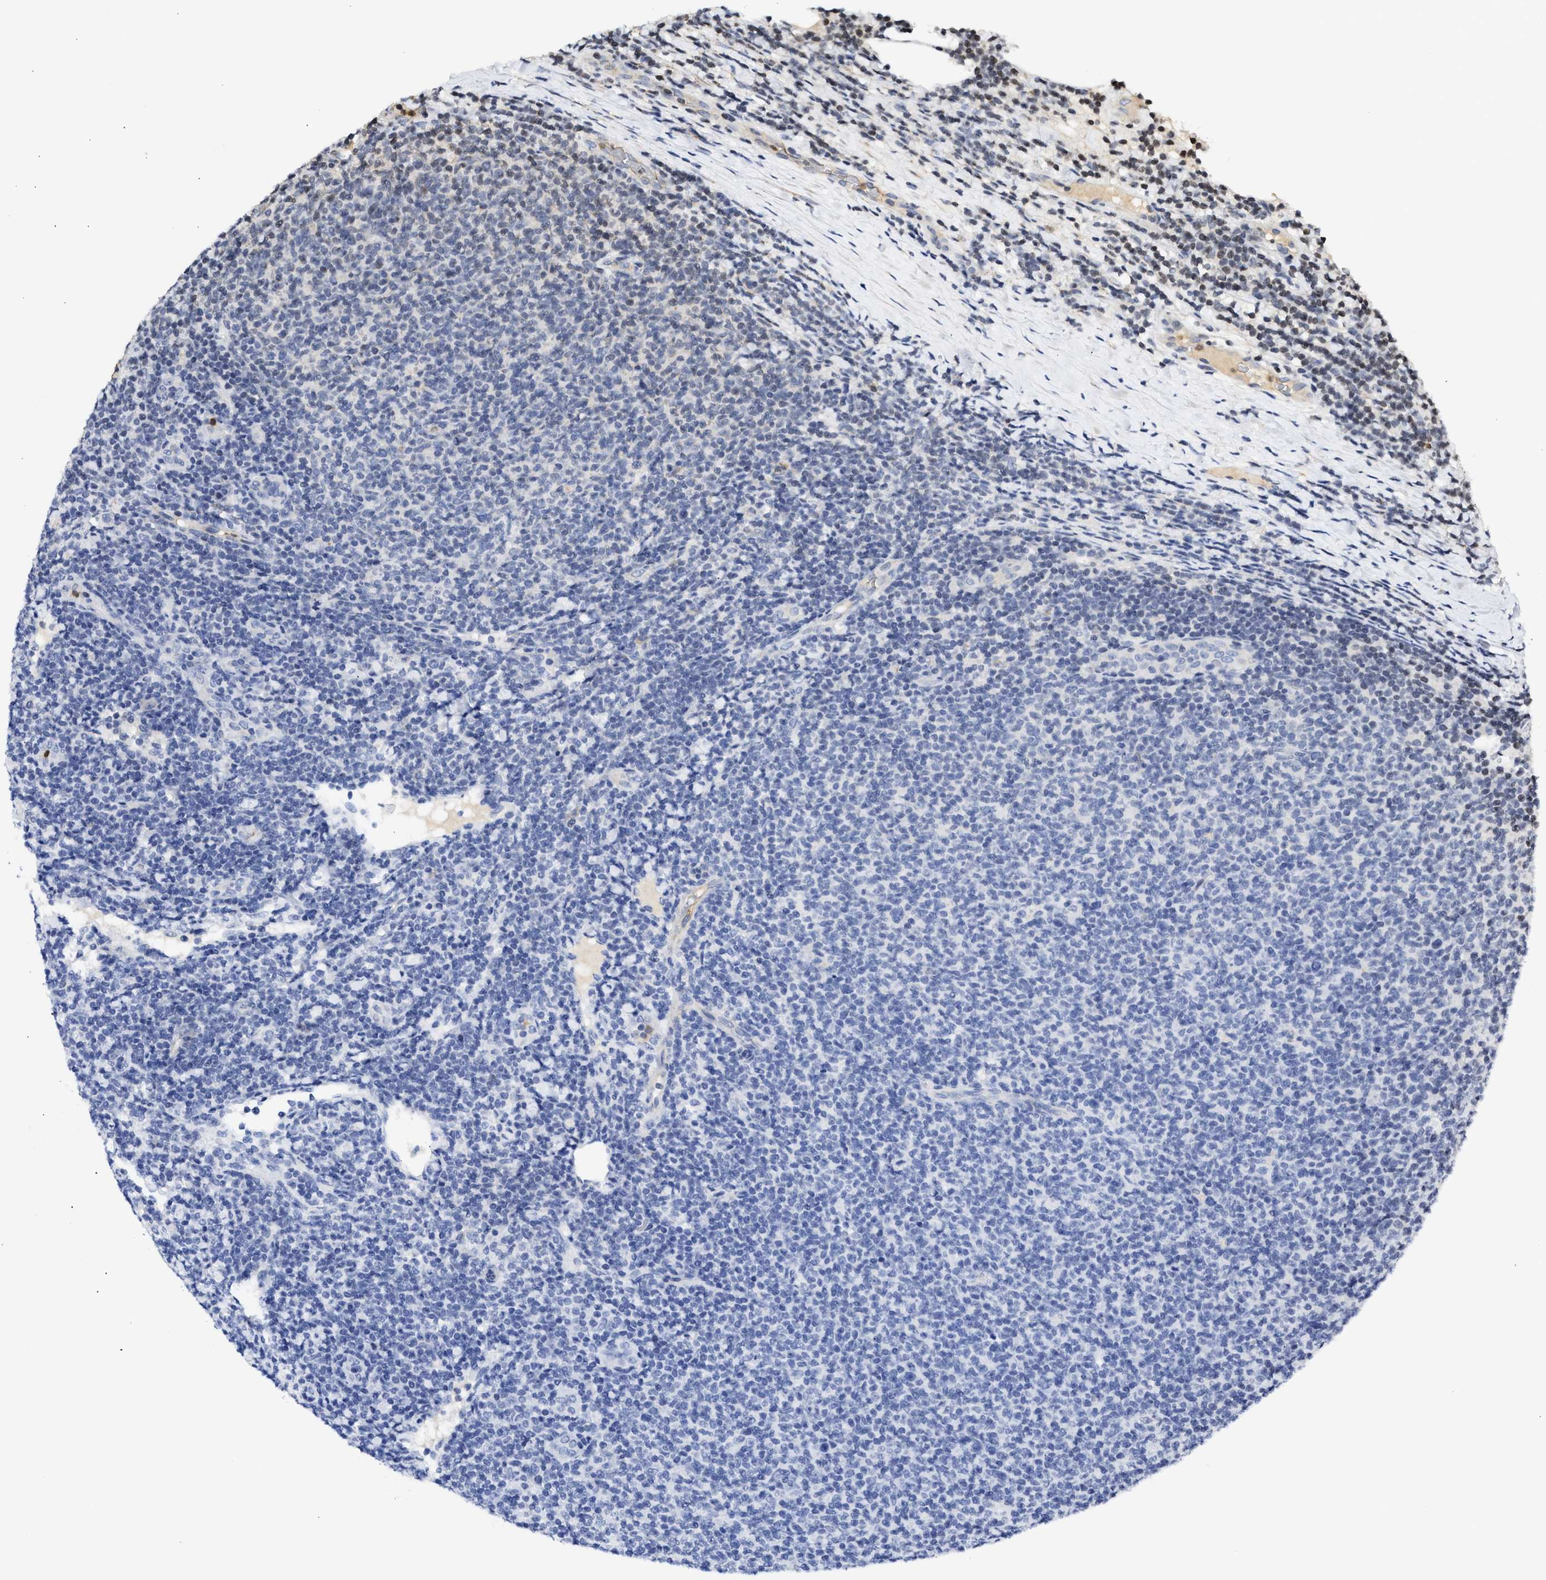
{"staining": {"intensity": "negative", "quantity": "none", "location": "none"}, "tissue": "lymphoma", "cell_type": "Tumor cells", "image_type": "cancer", "snomed": [{"axis": "morphology", "description": "Malignant lymphoma, non-Hodgkin's type, Low grade"}, {"axis": "topography", "description": "Lymph node"}], "caption": "Histopathology image shows no significant protein staining in tumor cells of low-grade malignant lymphoma, non-Hodgkin's type. (Immunohistochemistry (ihc), brightfield microscopy, high magnification).", "gene": "ENSG00000142539", "patient": {"sex": "male", "age": 66}}